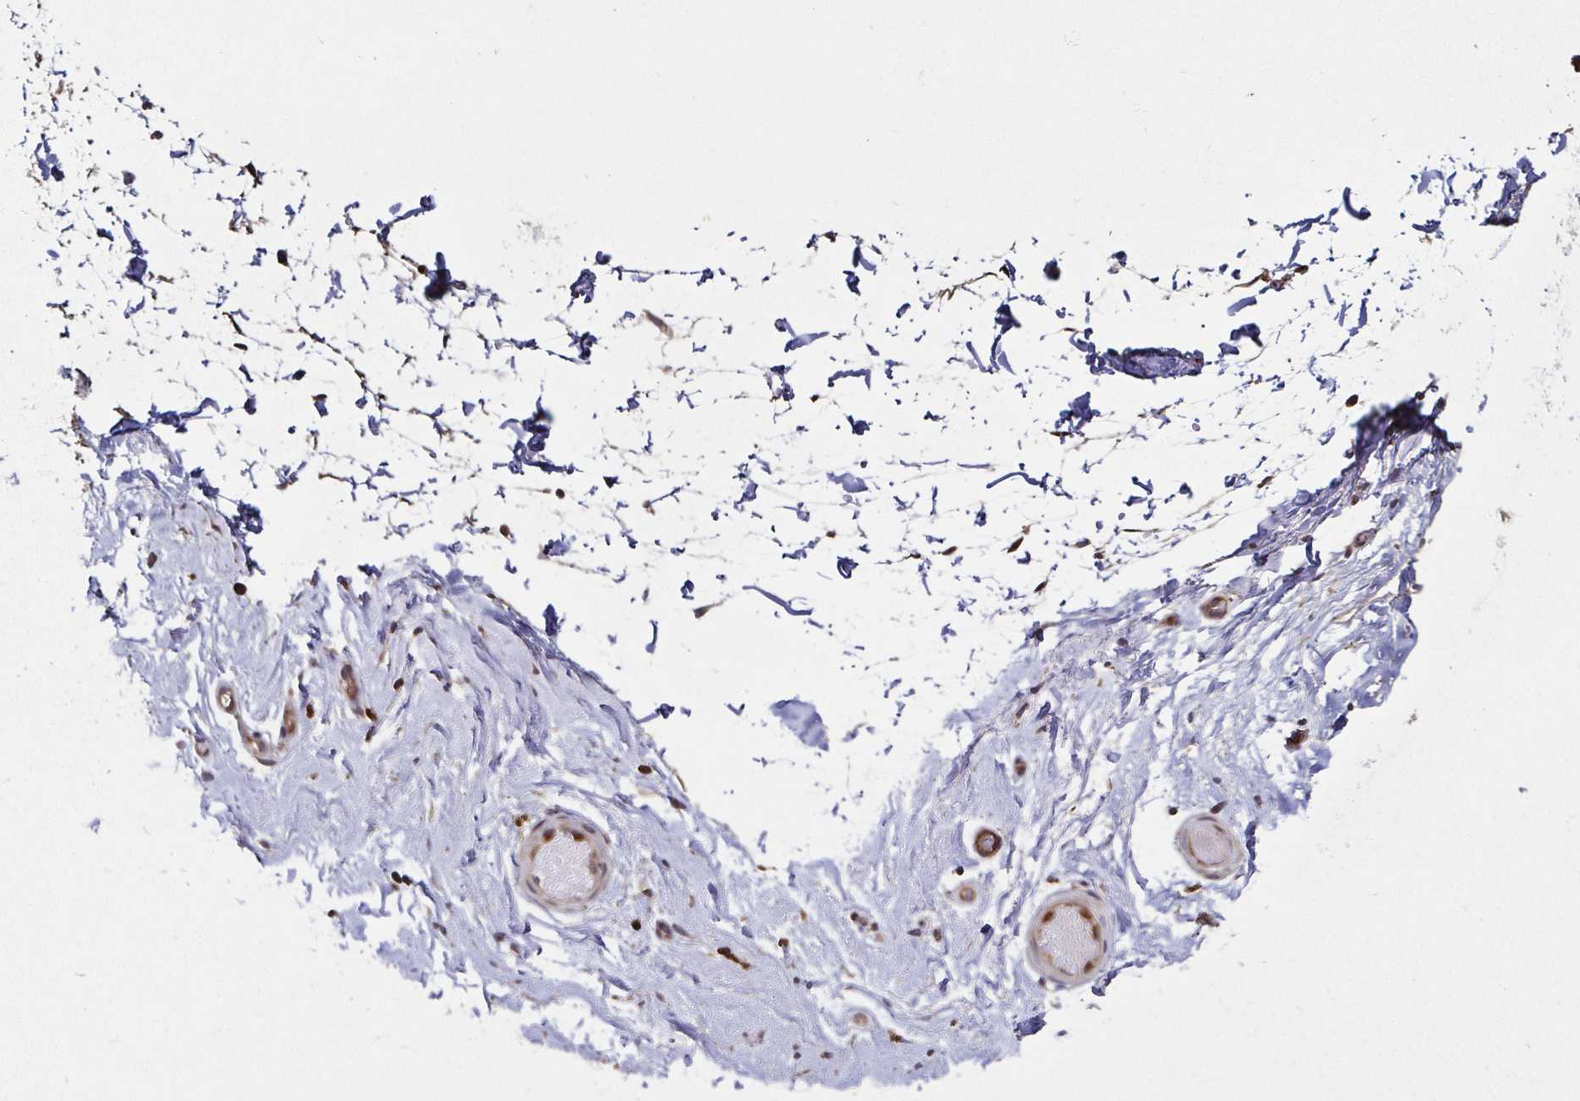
{"staining": {"intensity": "weak", "quantity": "<25%", "location": "cytoplasmic/membranous"}, "tissue": "adipose tissue", "cell_type": "Adipocytes", "image_type": "normal", "snomed": [{"axis": "morphology", "description": "Normal tissue, NOS"}, {"axis": "topography", "description": "Epididymis, spermatic cord, NOS"}, {"axis": "topography", "description": "Epididymis"}, {"axis": "topography", "description": "Peripheral nerve tissue"}], "caption": "Immunohistochemistry (IHC) of benign adipose tissue demonstrates no positivity in adipocytes.", "gene": "MLST8", "patient": {"sex": "male", "age": 29}}